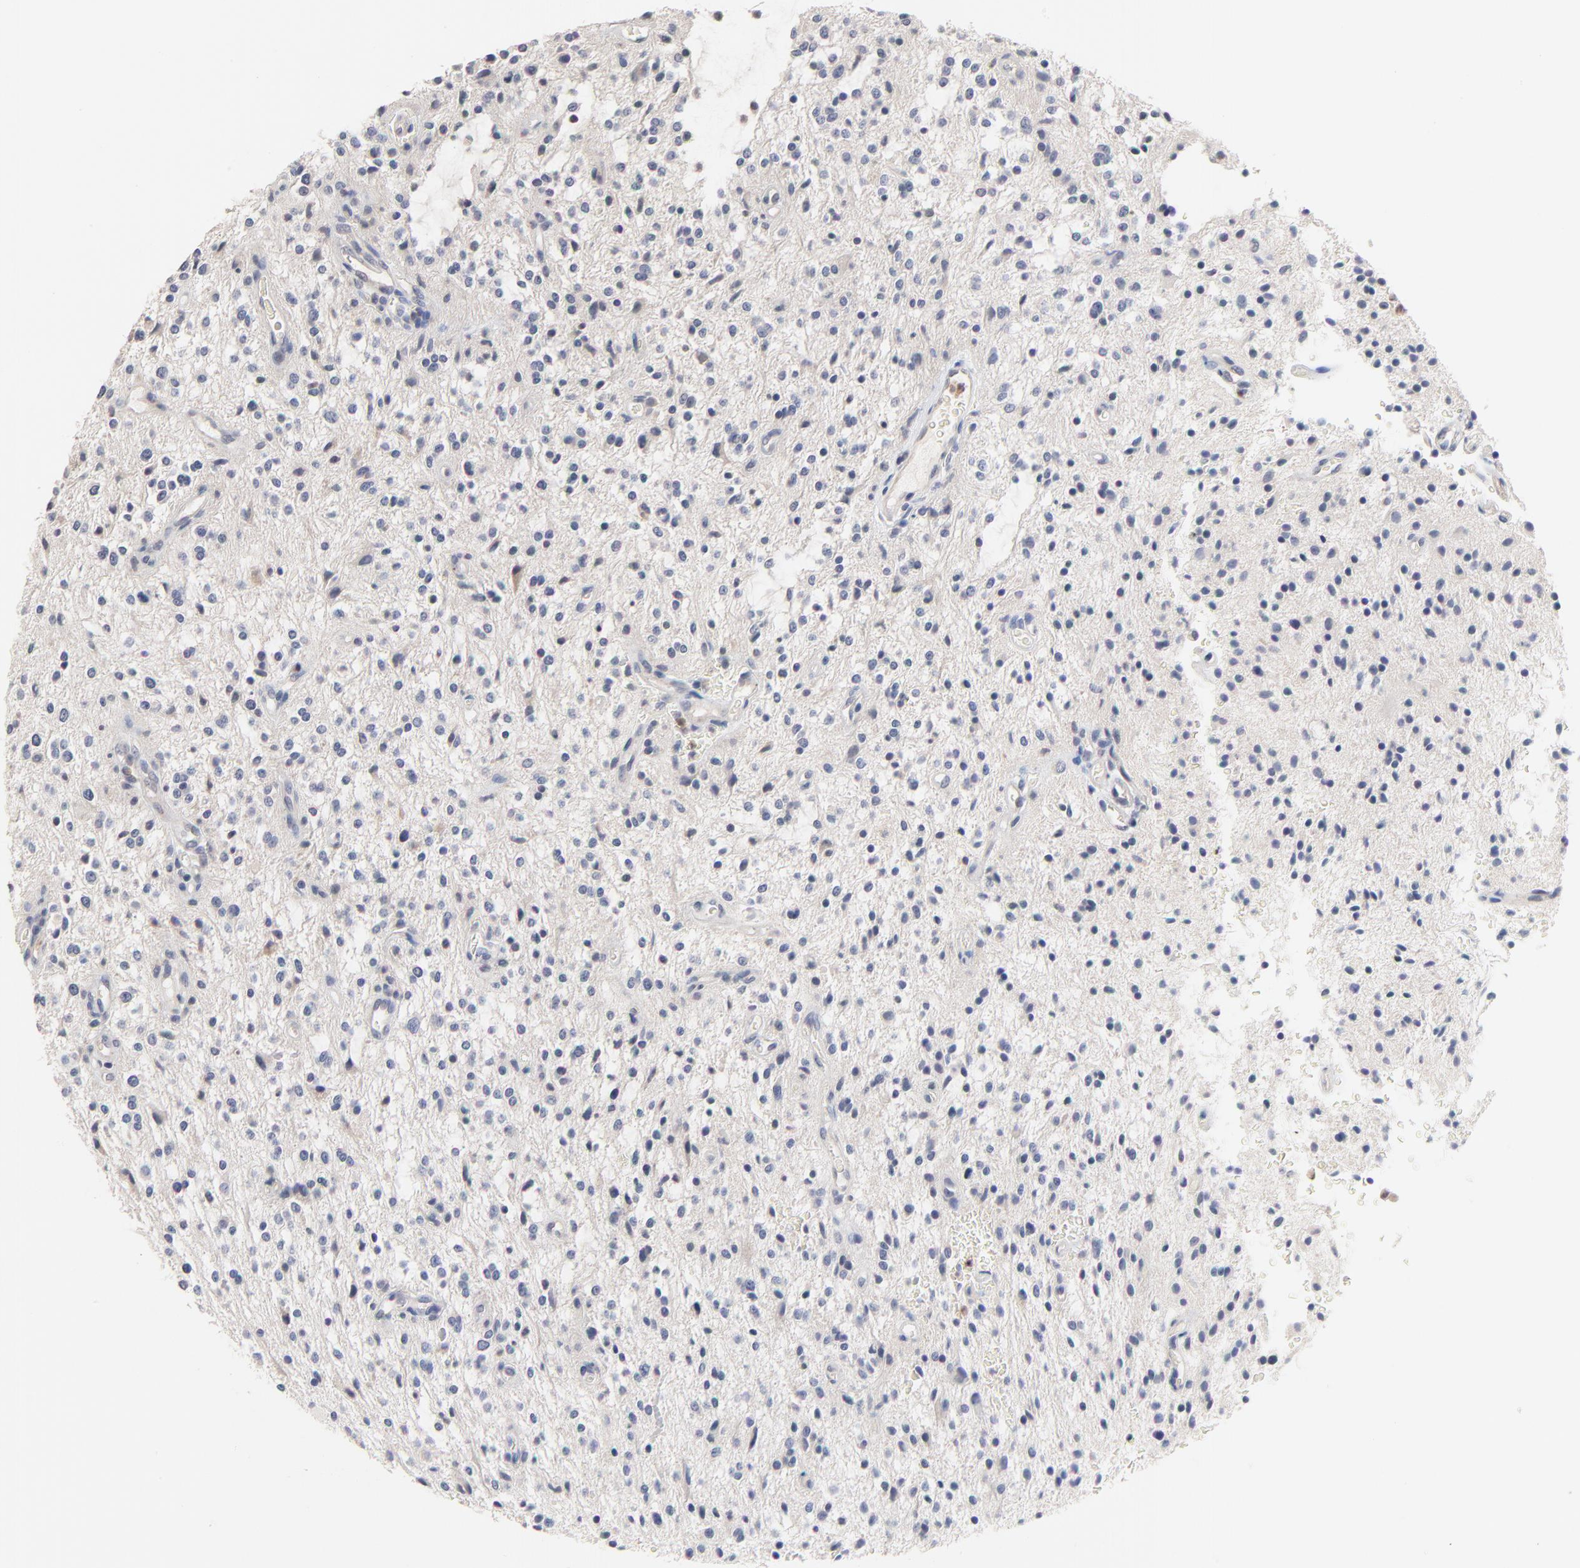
{"staining": {"intensity": "negative", "quantity": "none", "location": "none"}, "tissue": "glioma", "cell_type": "Tumor cells", "image_type": "cancer", "snomed": [{"axis": "morphology", "description": "Glioma, malignant, NOS"}, {"axis": "topography", "description": "Cerebellum"}], "caption": "Tumor cells are negative for protein expression in human glioma.", "gene": "AADAC", "patient": {"sex": "female", "age": 10}}